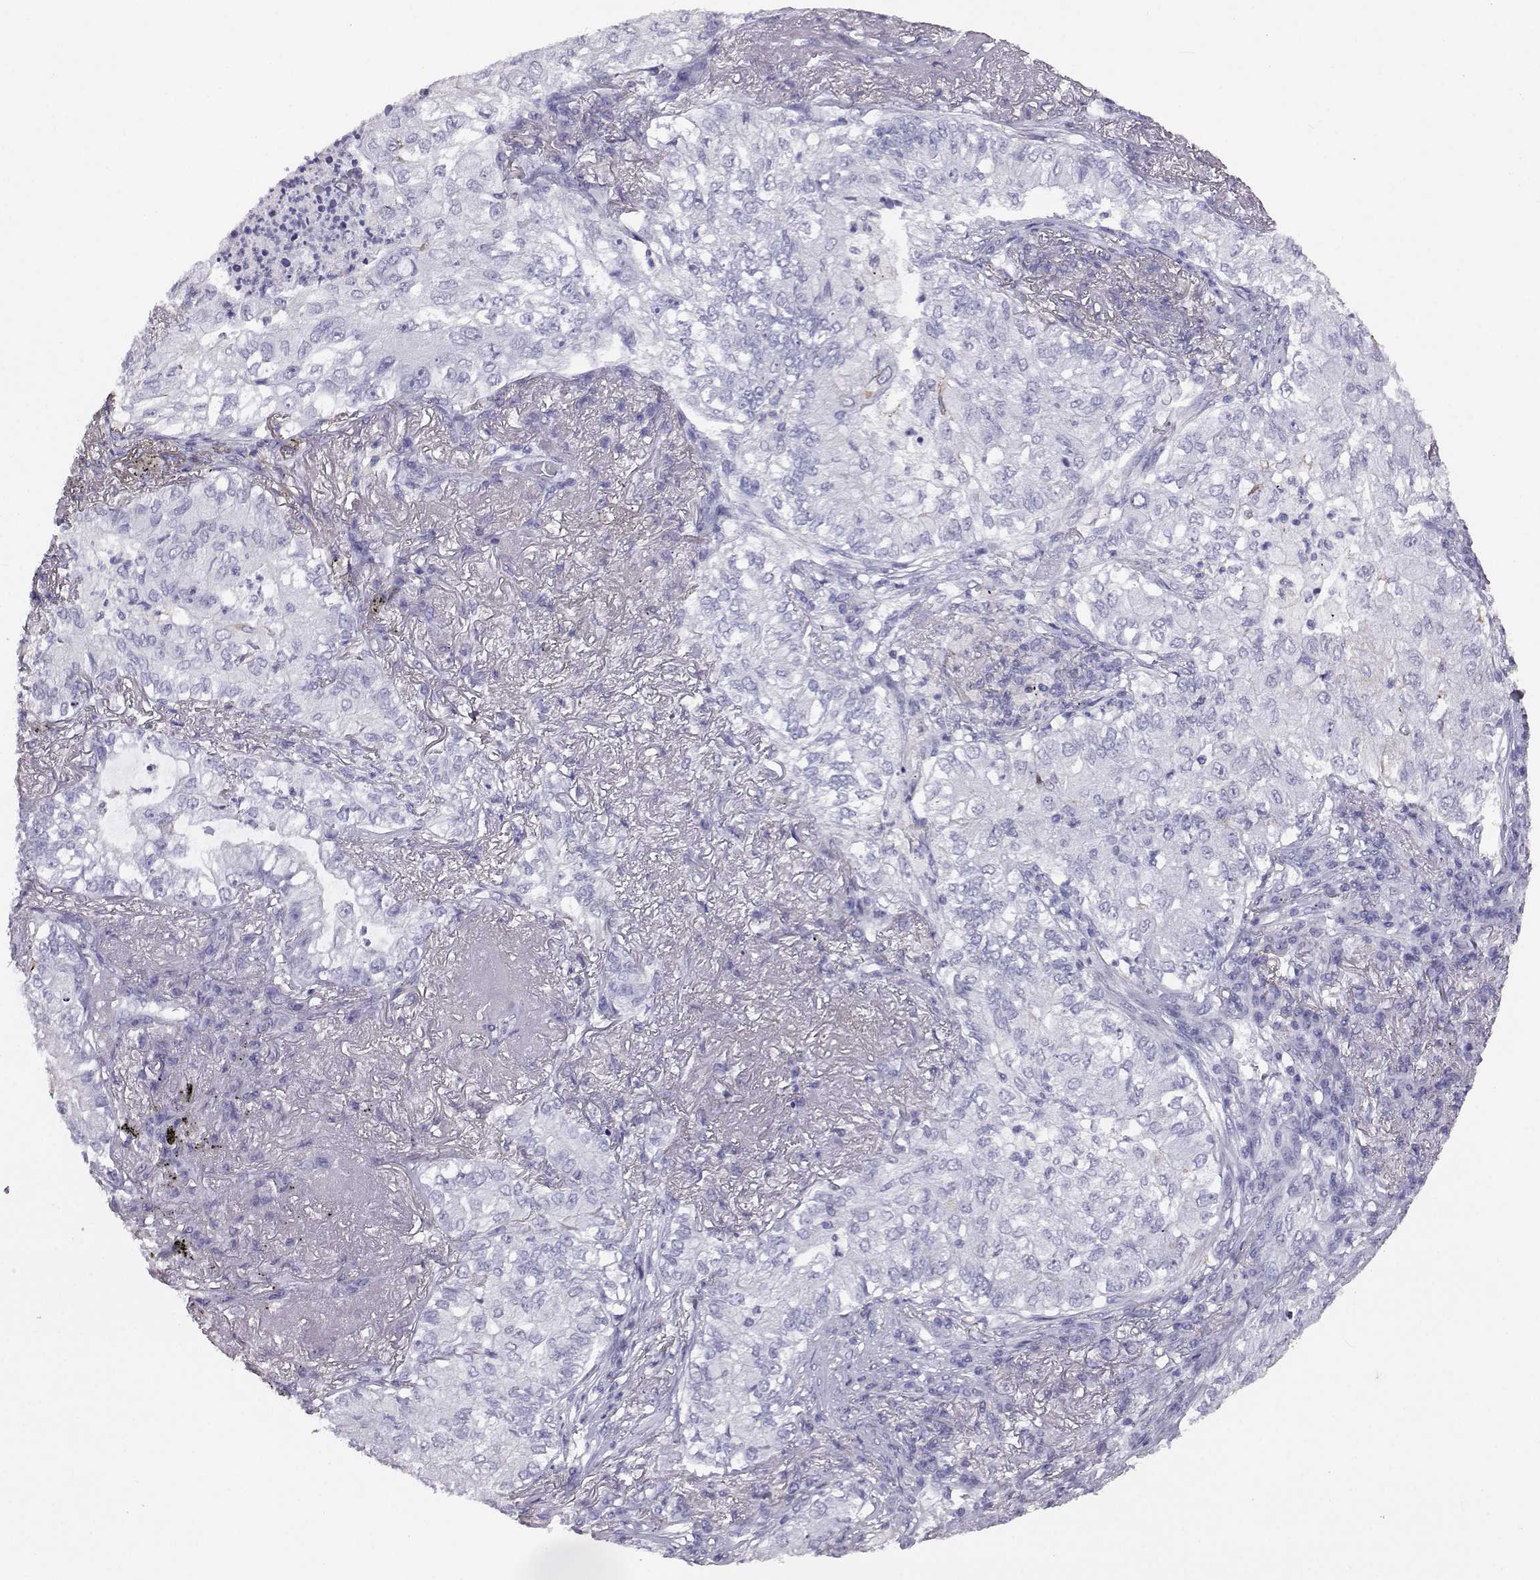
{"staining": {"intensity": "negative", "quantity": "none", "location": "none"}, "tissue": "lung cancer", "cell_type": "Tumor cells", "image_type": "cancer", "snomed": [{"axis": "morphology", "description": "Adenocarcinoma, NOS"}, {"axis": "topography", "description": "Lung"}], "caption": "Tumor cells show no significant protein staining in lung cancer (adenocarcinoma).", "gene": "AKR1B1", "patient": {"sex": "female", "age": 73}}